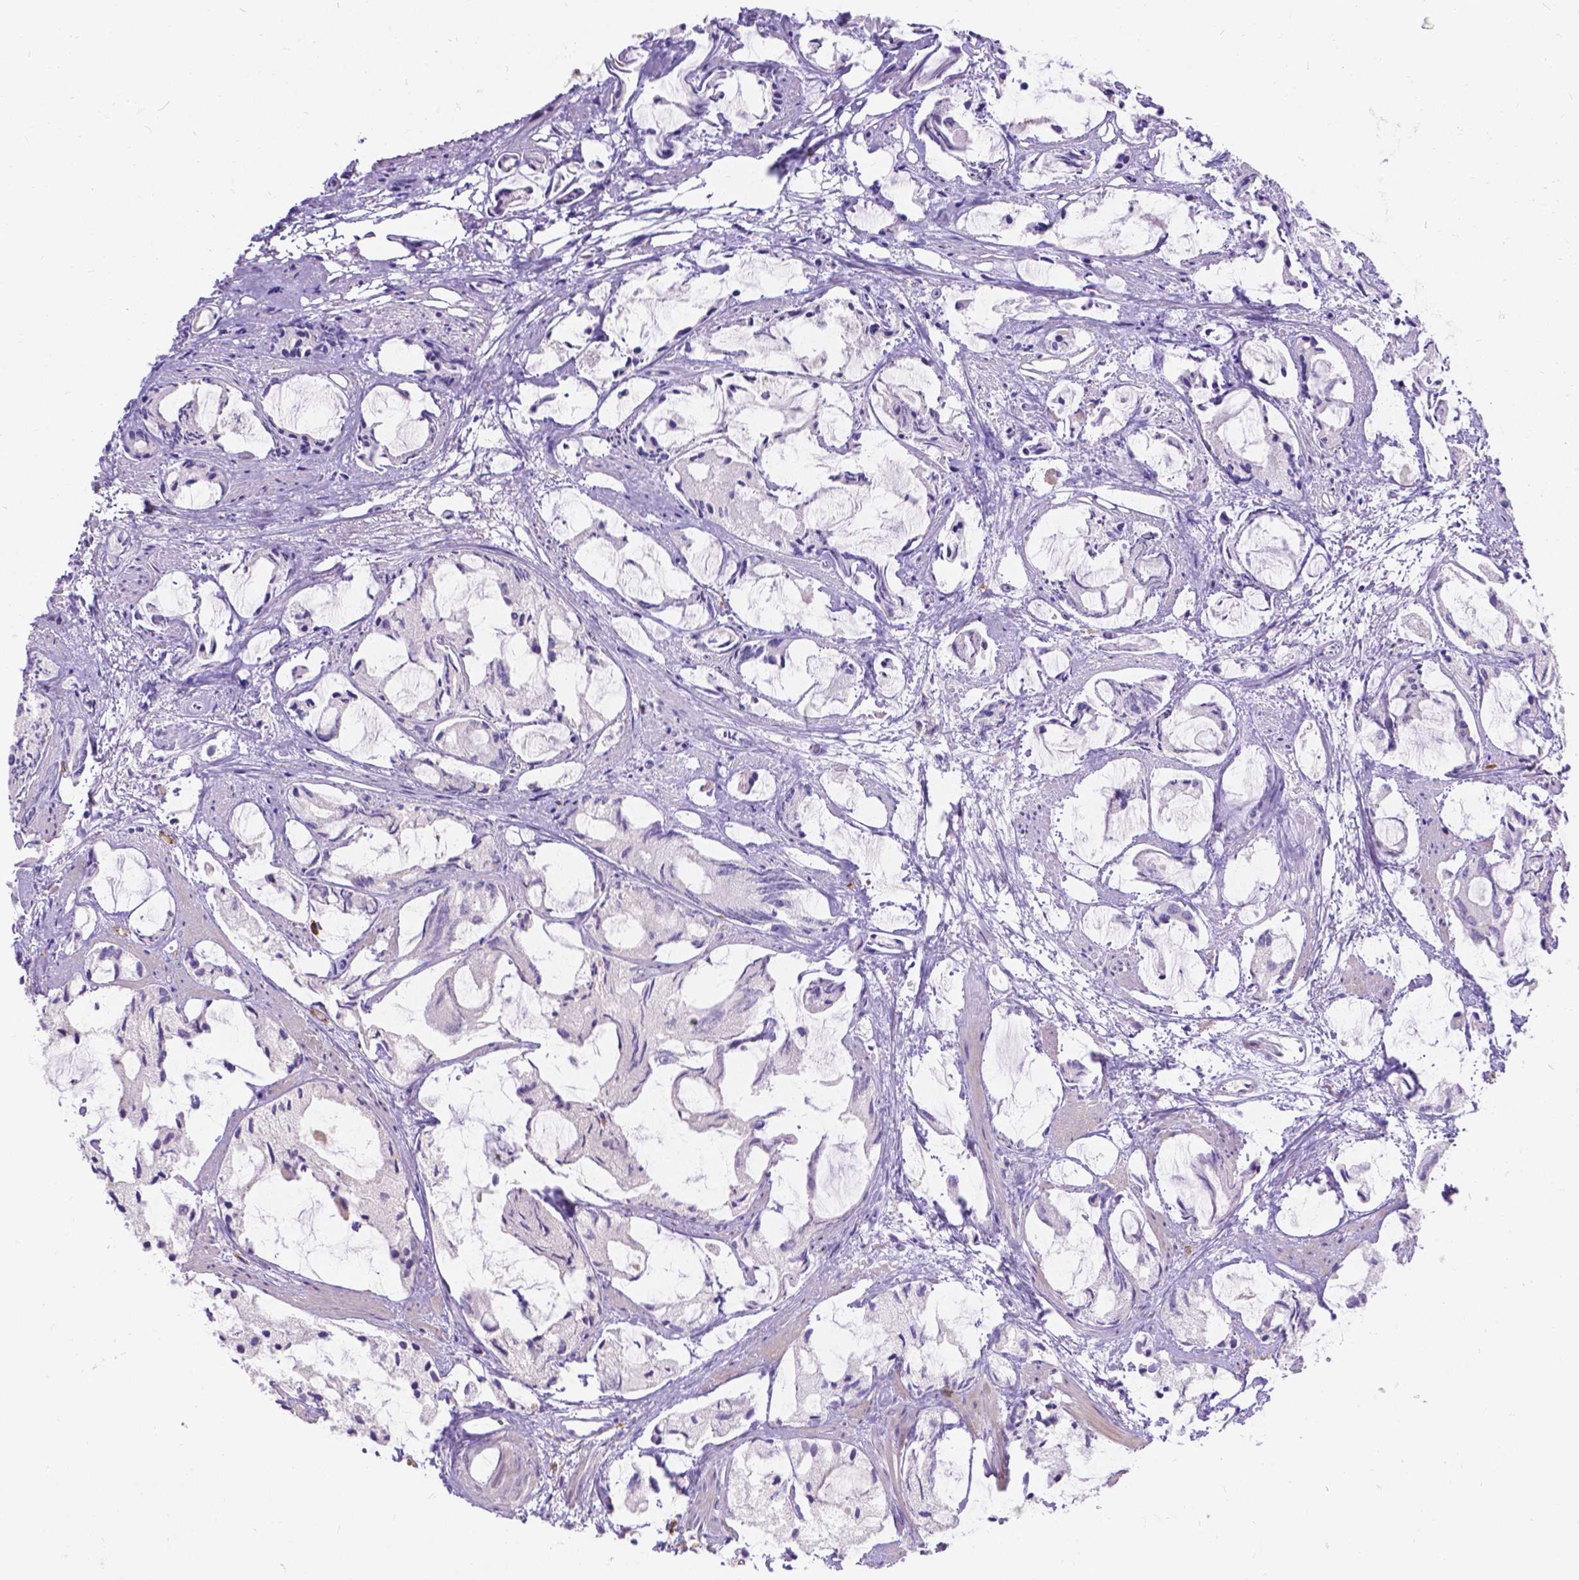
{"staining": {"intensity": "negative", "quantity": "none", "location": "none"}, "tissue": "prostate cancer", "cell_type": "Tumor cells", "image_type": "cancer", "snomed": [{"axis": "morphology", "description": "Adenocarcinoma, High grade"}, {"axis": "topography", "description": "Prostate"}], "caption": "A high-resolution histopathology image shows immunohistochemistry staining of adenocarcinoma (high-grade) (prostate), which demonstrates no significant expression in tumor cells.", "gene": "GNRHR", "patient": {"sex": "male", "age": 85}}